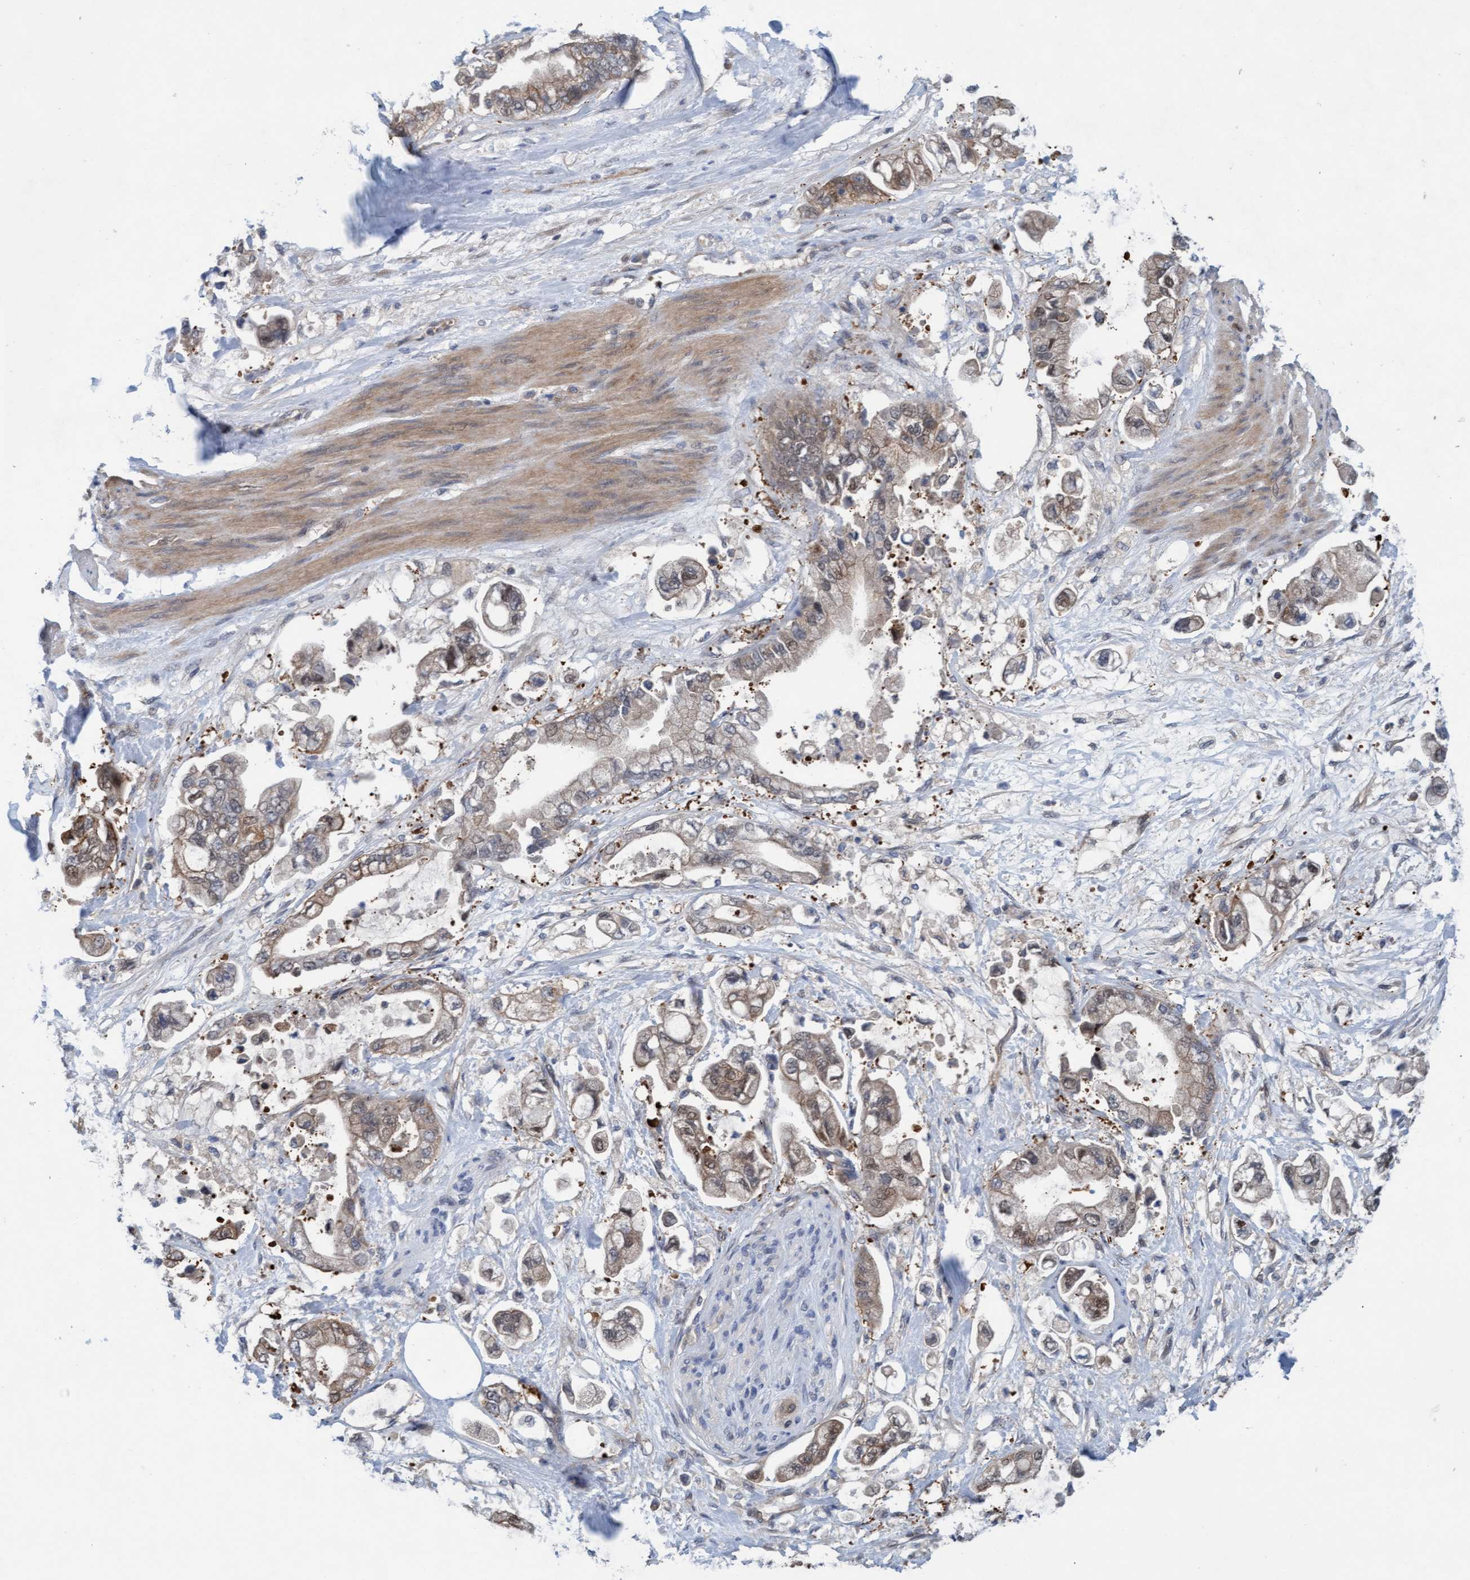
{"staining": {"intensity": "weak", "quantity": "25%-75%", "location": "cytoplasmic/membranous"}, "tissue": "stomach cancer", "cell_type": "Tumor cells", "image_type": "cancer", "snomed": [{"axis": "morphology", "description": "Normal tissue, NOS"}, {"axis": "morphology", "description": "Adenocarcinoma, NOS"}, {"axis": "topography", "description": "Stomach"}], "caption": "High-magnification brightfield microscopy of stomach adenocarcinoma stained with DAB (3,3'-diaminobenzidine) (brown) and counterstained with hematoxylin (blue). tumor cells exhibit weak cytoplasmic/membranous staining is identified in about25%-75% of cells.", "gene": "KLHL25", "patient": {"sex": "male", "age": 62}}